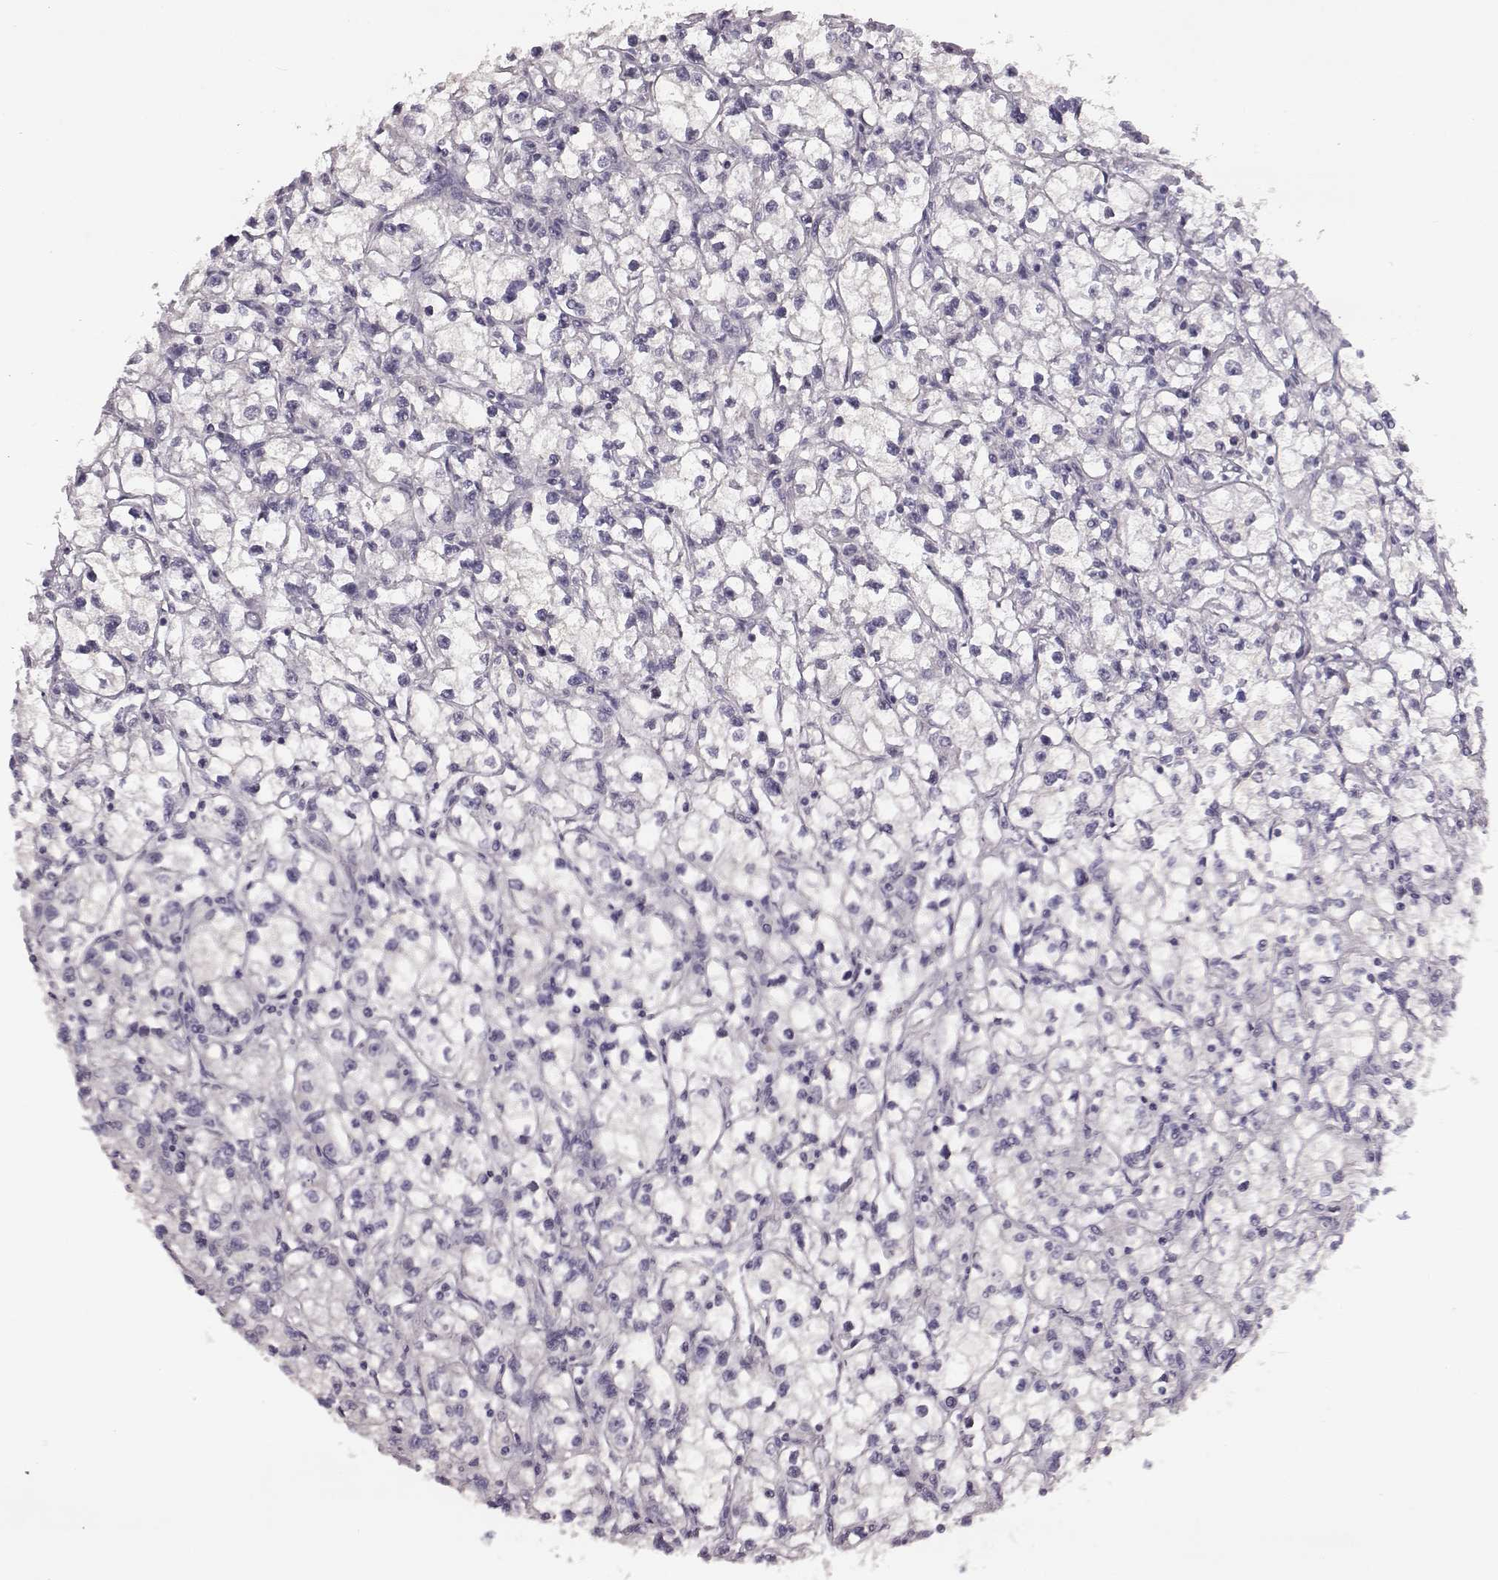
{"staining": {"intensity": "negative", "quantity": "none", "location": "none"}, "tissue": "renal cancer", "cell_type": "Tumor cells", "image_type": "cancer", "snomed": [{"axis": "morphology", "description": "Adenocarcinoma, NOS"}, {"axis": "topography", "description": "Kidney"}], "caption": "A high-resolution photomicrograph shows immunohistochemistry (IHC) staining of adenocarcinoma (renal), which reveals no significant expression in tumor cells.", "gene": "SPAG17", "patient": {"sex": "male", "age": 67}}